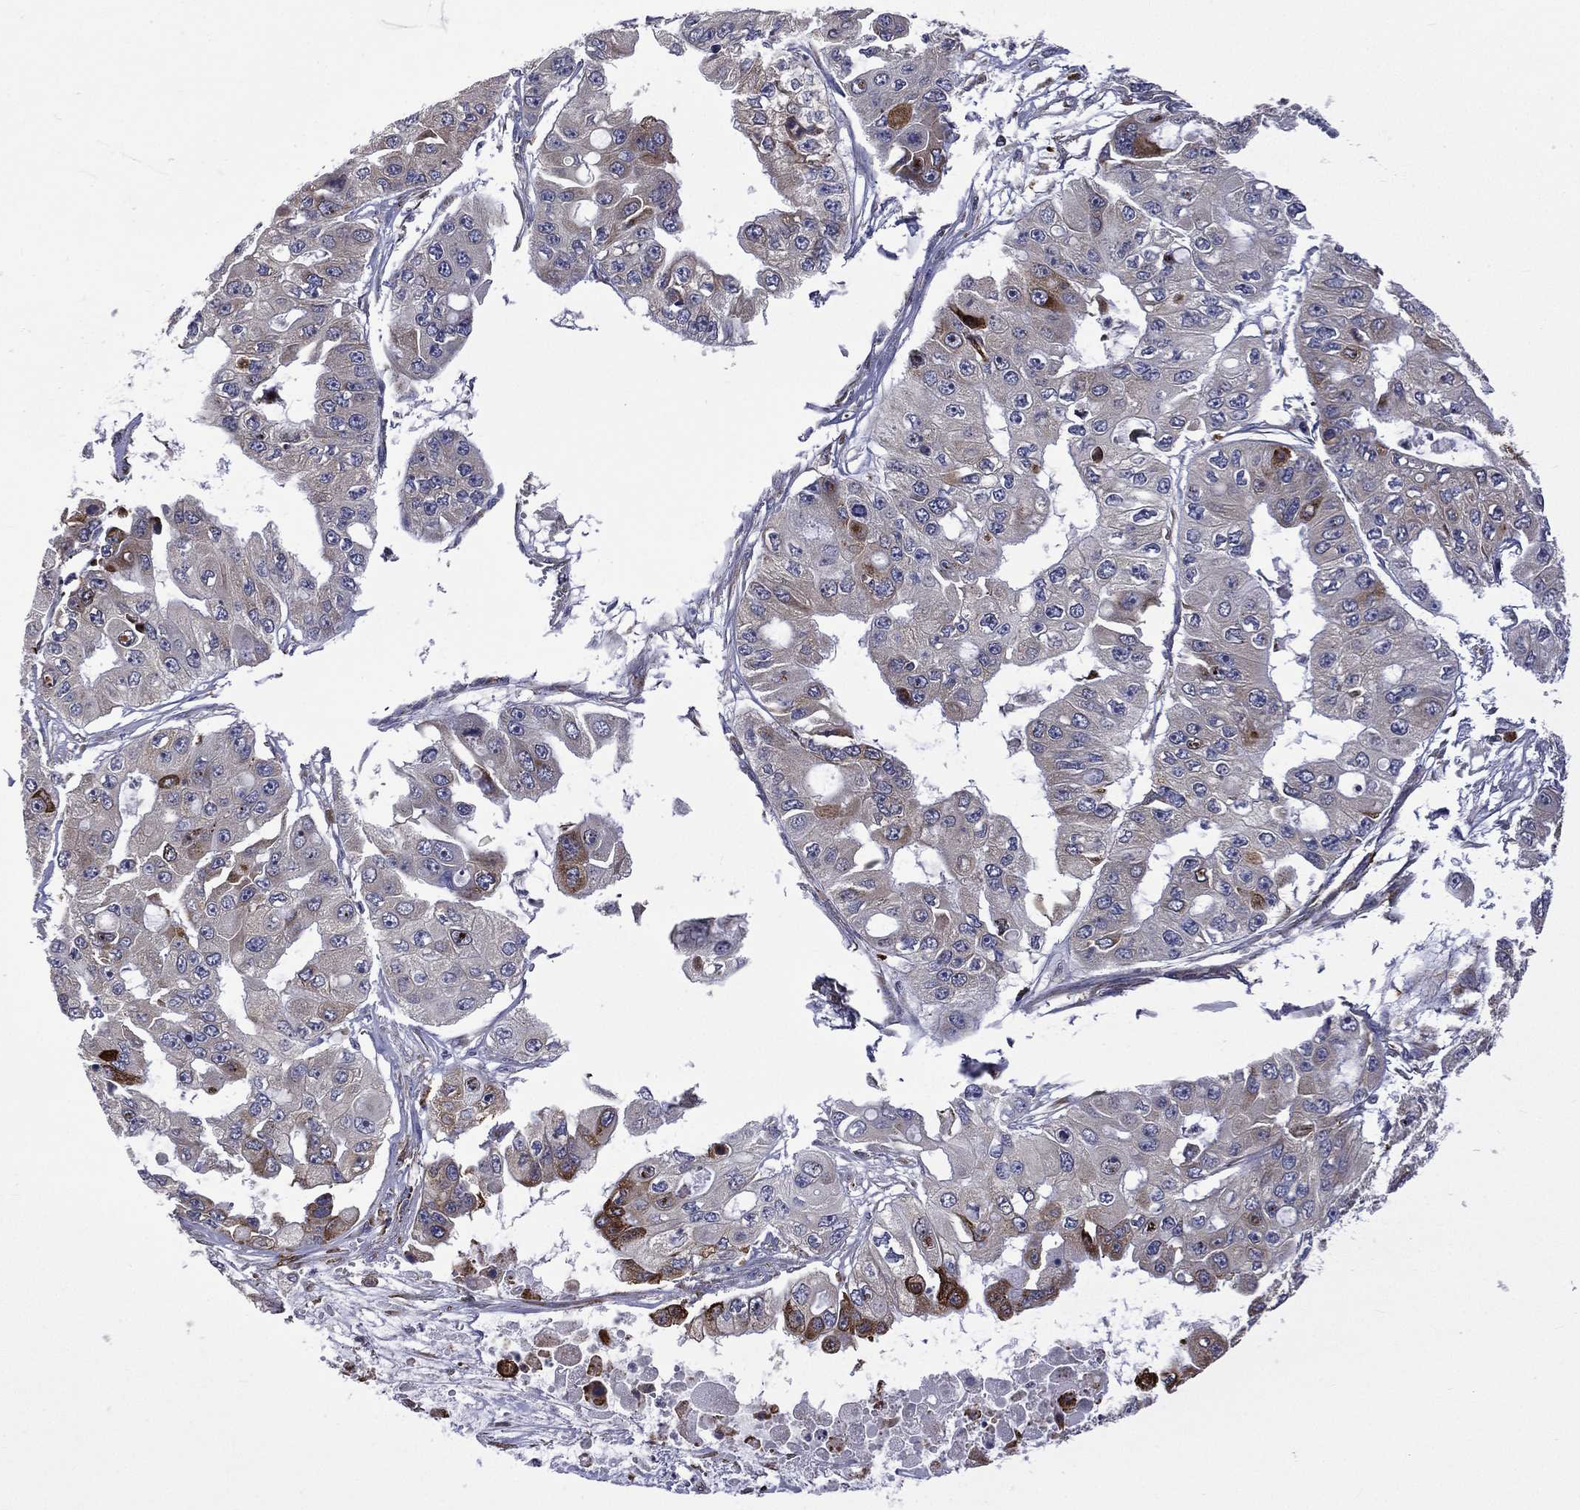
{"staining": {"intensity": "moderate", "quantity": "<25%", "location": "cytoplasmic/membranous"}, "tissue": "ovarian cancer", "cell_type": "Tumor cells", "image_type": "cancer", "snomed": [{"axis": "morphology", "description": "Cystadenocarcinoma, serous, NOS"}, {"axis": "topography", "description": "Ovary"}], "caption": "DAB (3,3'-diaminobenzidine) immunohistochemical staining of human ovarian cancer exhibits moderate cytoplasmic/membranous protein staining in approximately <25% of tumor cells.", "gene": "C20orf96", "patient": {"sex": "female", "age": 56}}